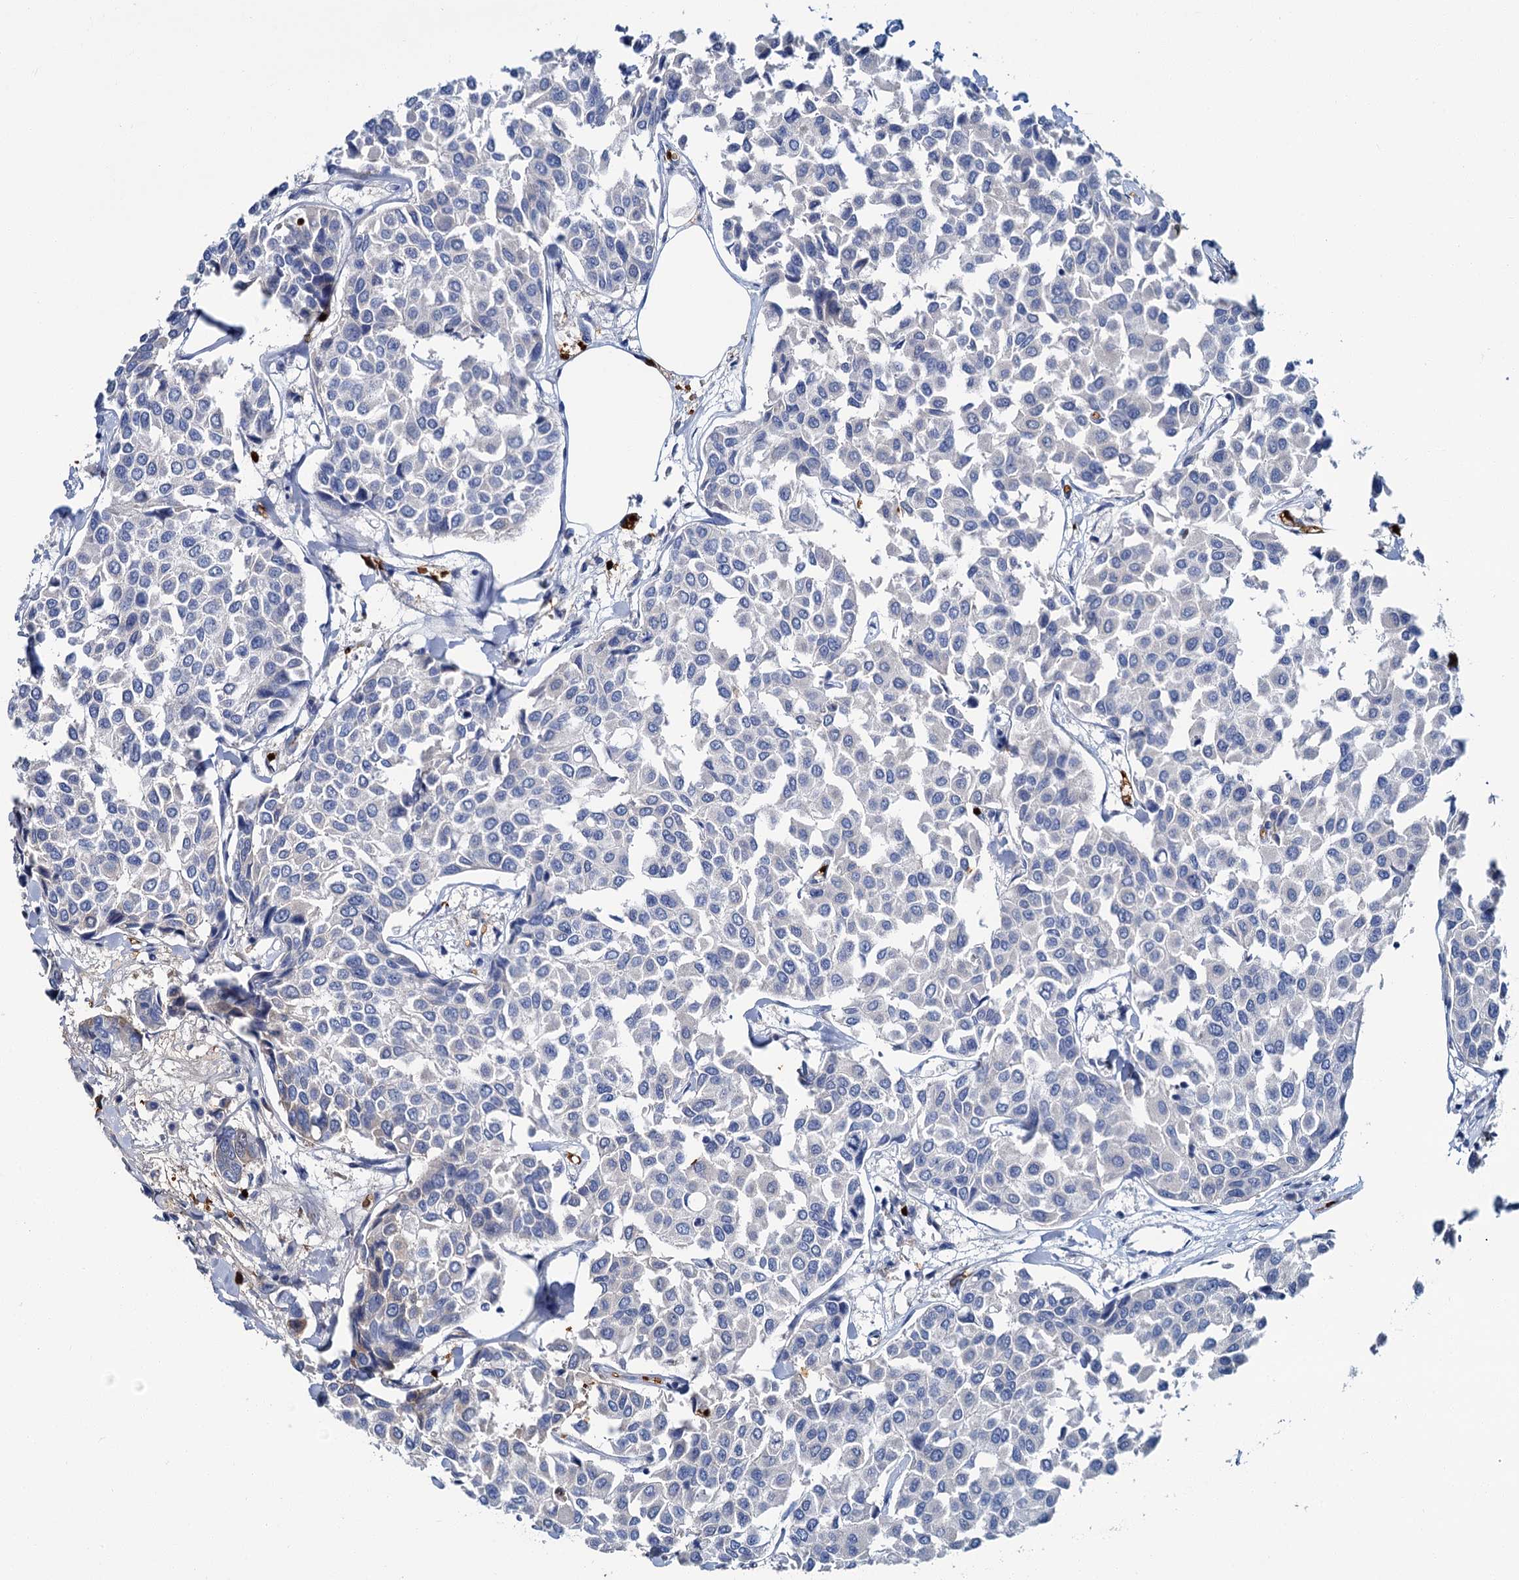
{"staining": {"intensity": "negative", "quantity": "none", "location": "none"}, "tissue": "breast cancer", "cell_type": "Tumor cells", "image_type": "cancer", "snomed": [{"axis": "morphology", "description": "Duct carcinoma"}, {"axis": "topography", "description": "Breast"}], "caption": "Invasive ductal carcinoma (breast) was stained to show a protein in brown. There is no significant expression in tumor cells. (DAB (3,3'-diaminobenzidine) immunohistochemistry with hematoxylin counter stain).", "gene": "ATG2A", "patient": {"sex": "female", "age": 55}}